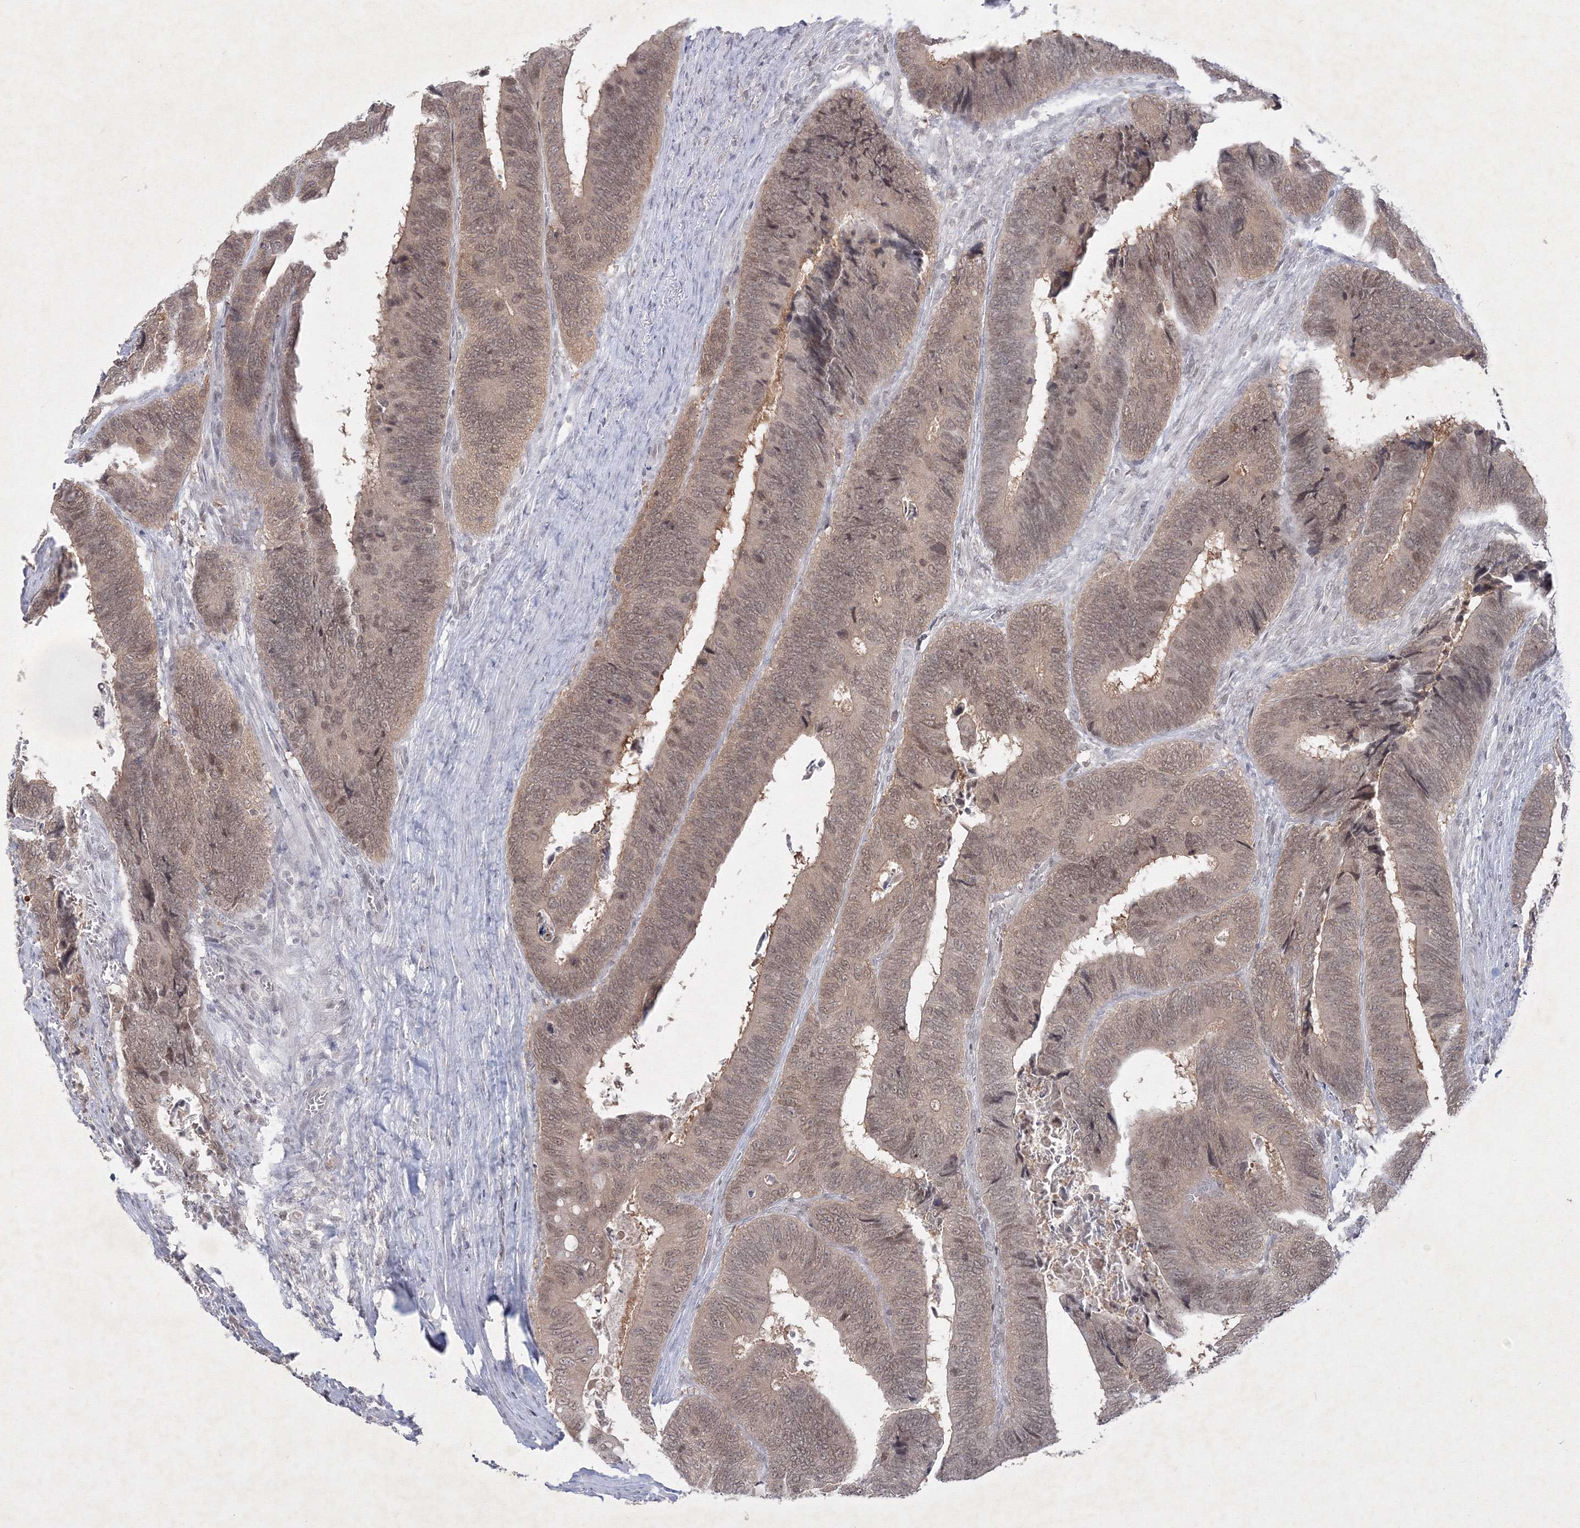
{"staining": {"intensity": "moderate", "quantity": ">75%", "location": "cytoplasmic/membranous,nuclear"}, "tissue": "colorectal cancer", "cell_type": "Tumor cells", "image_type": "cancer", "snomed": [{"axis": "morphology", "description": "Adenocarcinoma, NOS"}, {"axis": "topography", "description": "Colon"}], "caption": "Protein expression analysis of human adenocarcinoma (colorectal) reveals moderate cytoplasmic/membranous and nuclear expression in approximately >75% of tumor cells. (Stains: DAB in brown, nuclei in blue, Microscopy: brightfield microscopy at high magnification).", "gene": "NXPE3", "patient": {"sex": "male", "age": 72}}